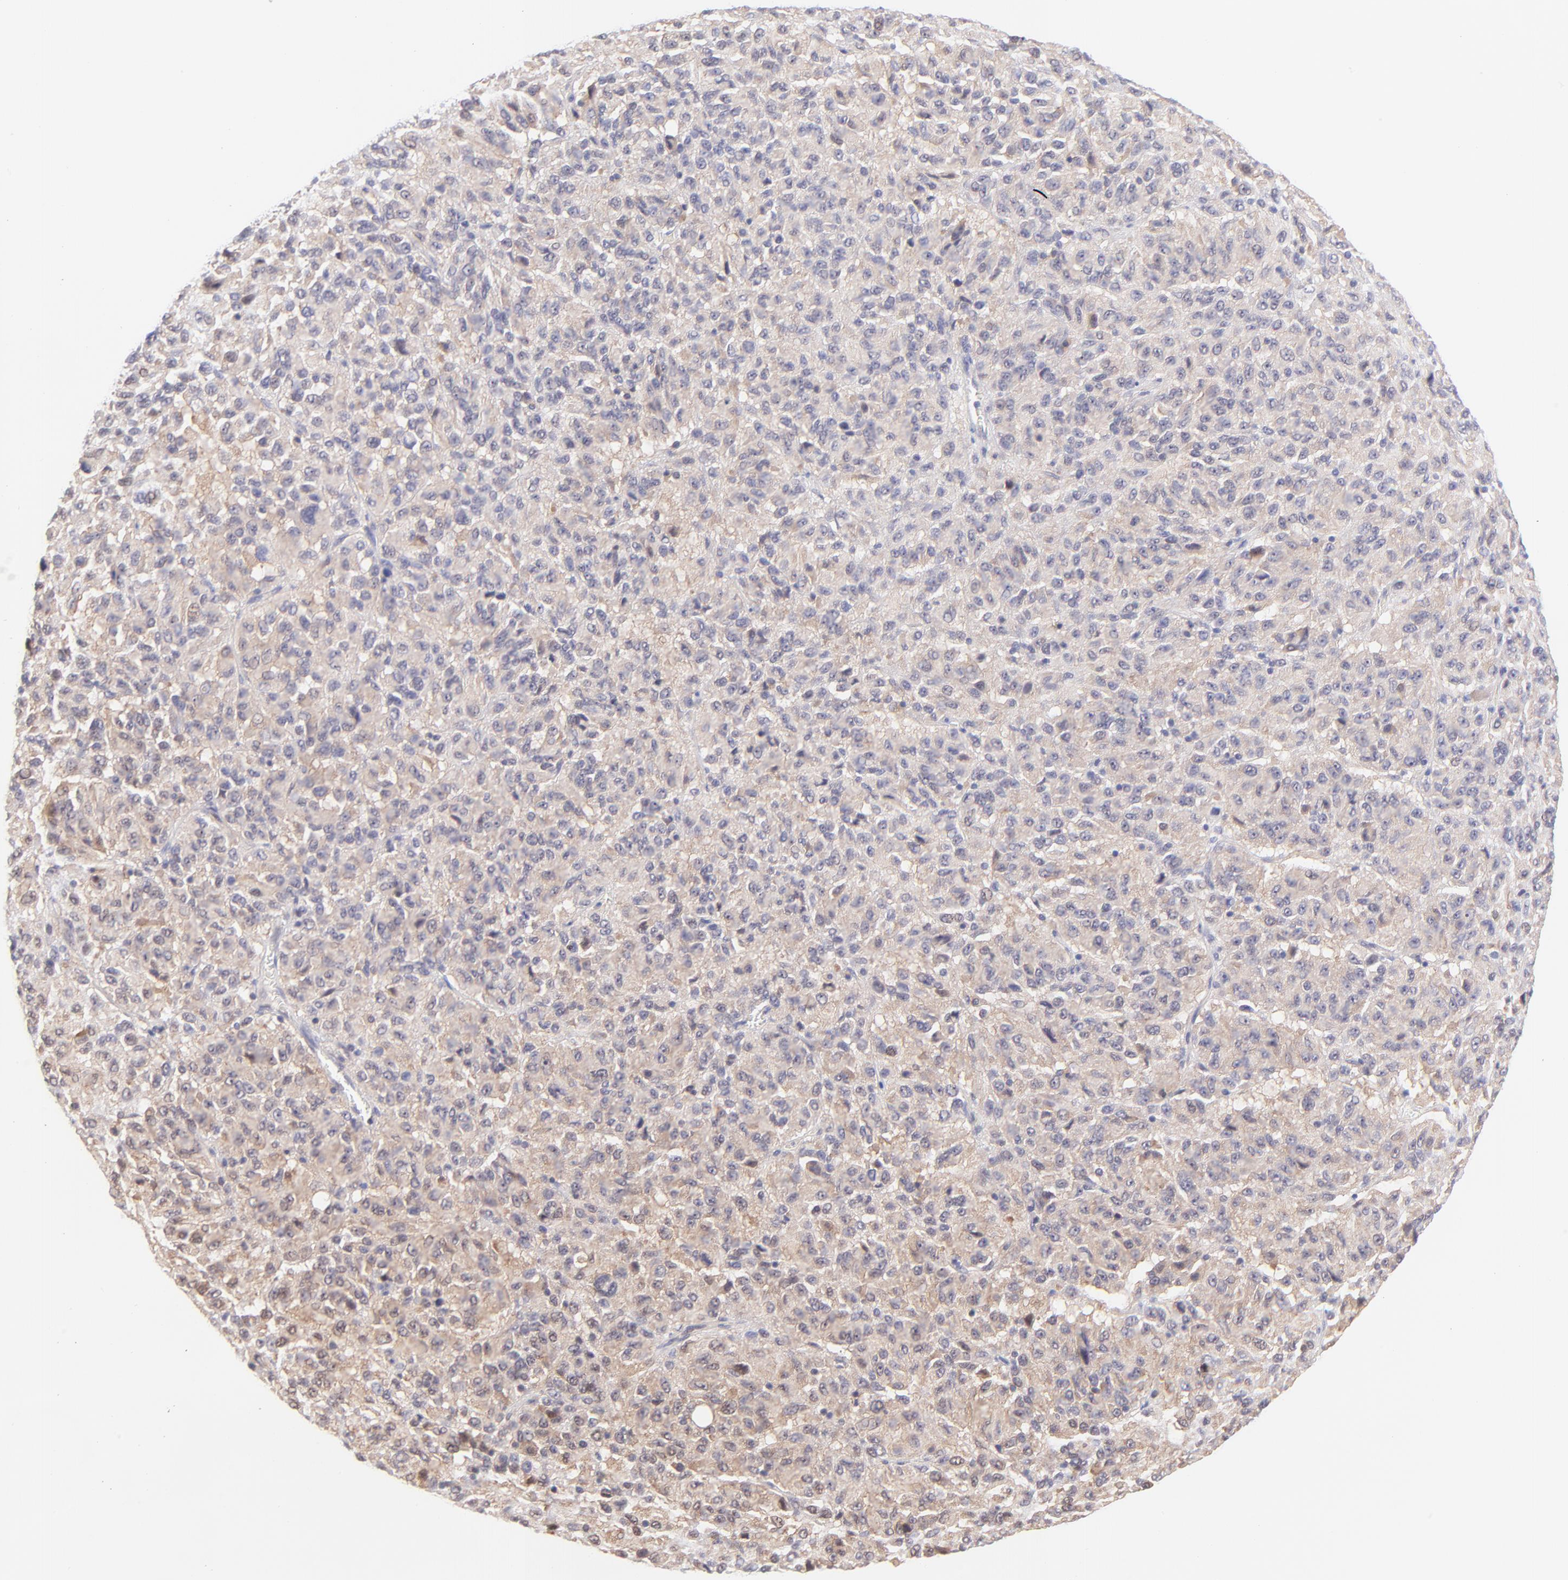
{"staining": {"intensity": "weak", "quantity": ">75%", "location": "cytoplasmic/membranous"}, "tissue": "melanoma", "cell_type": "Tumor cells", "image_type": "cancer", "snomed": [{"axis": "morphology", "description": "Malignant melanoma, Metastatic site"}, {"axis": "topography", "description": "Lung"}], "caption": "Human malignant melanoma (metastatic site) stained for a protein (brown) reveals weak cytoplasmic/membranous positive positivity in about >75% of tumor cells.", "gene": "PBDC1", "patient": {"sex": "male", "age": 64}}